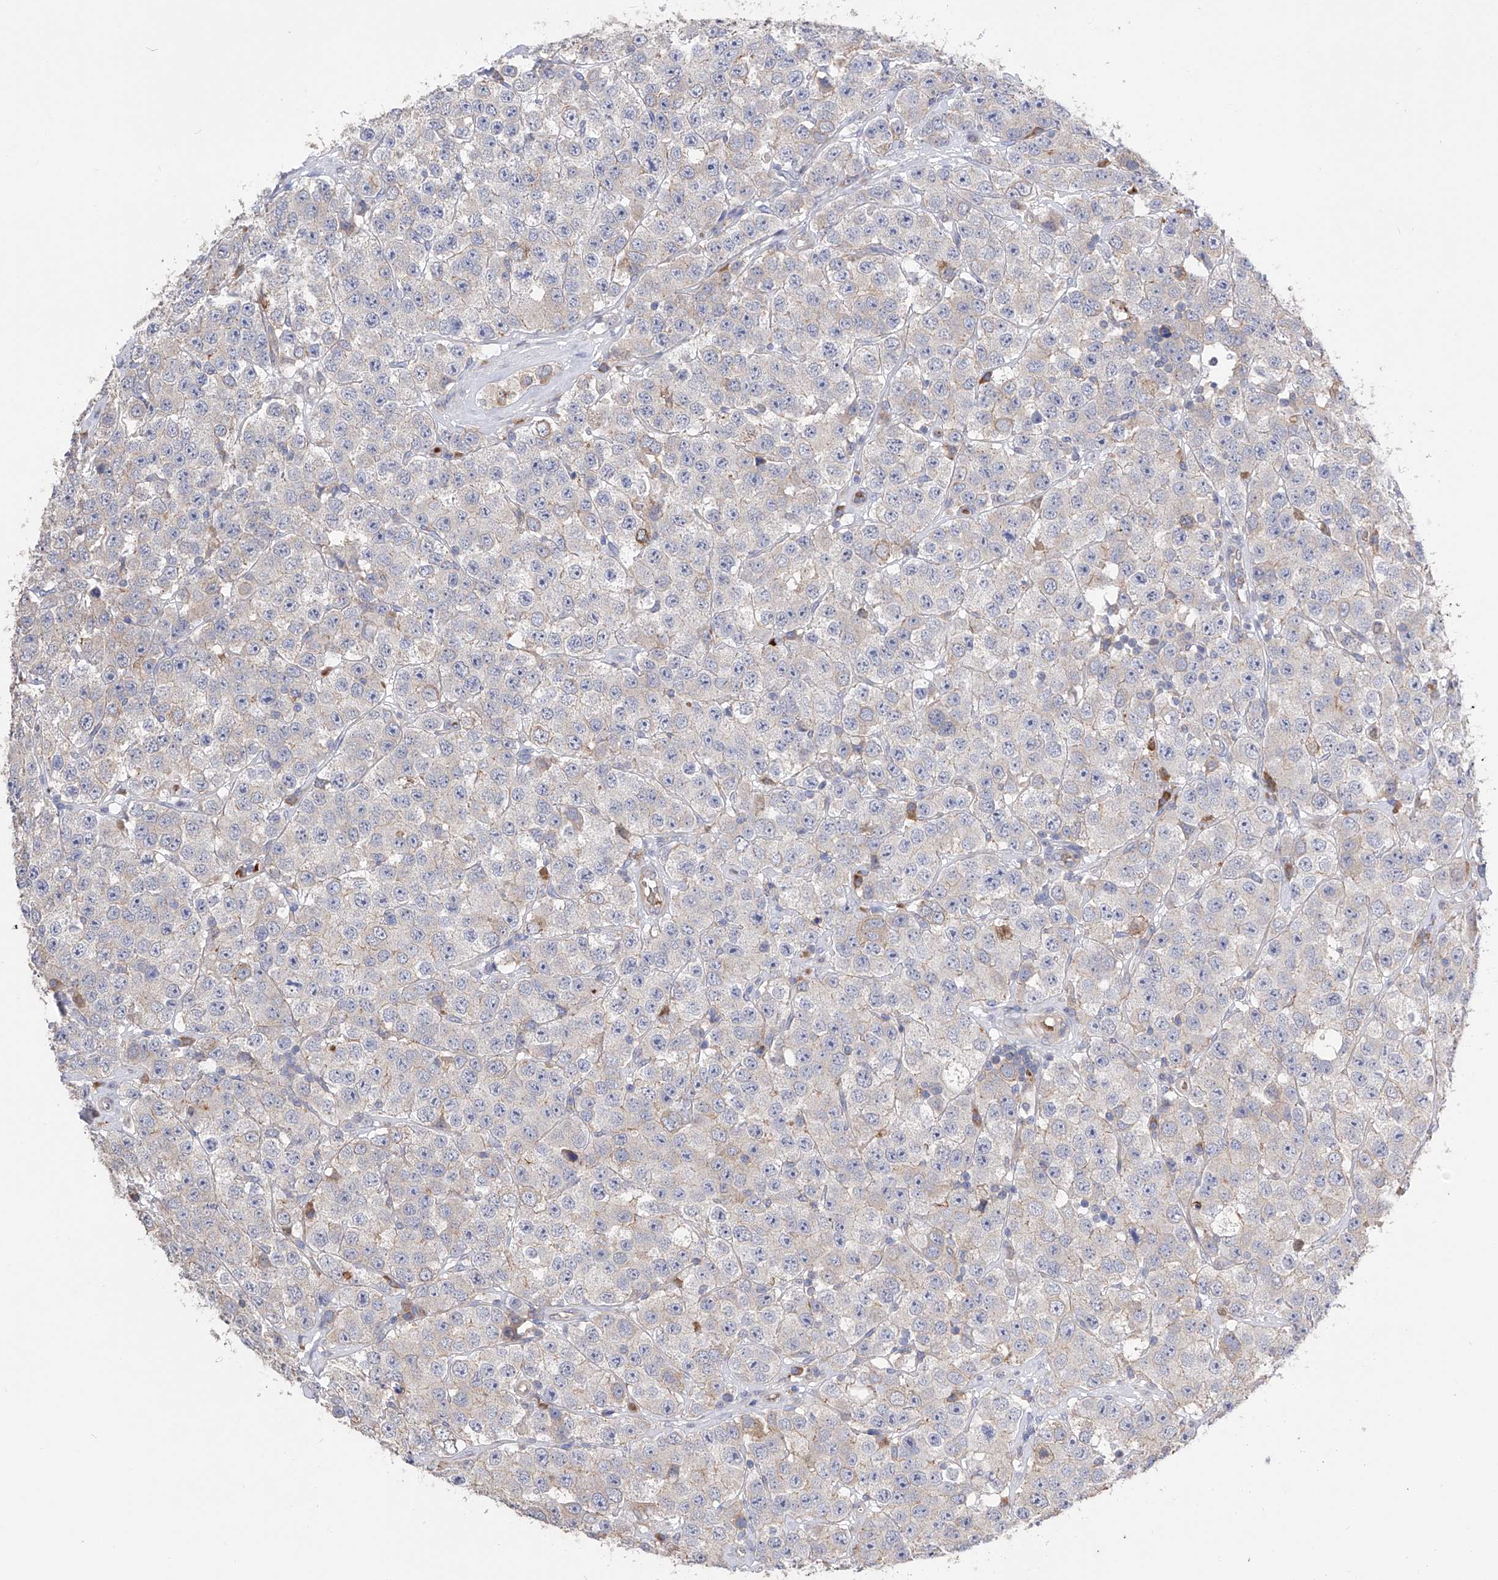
{"staining": {"intensity": "weak", "quantity": "<25%", "location": "cytoplasmic/membranous"}, "tissue": "testis cancer", "cell_type": "Tumor cells", "image_type": "cancer", "snomed": [{"axis": "morphology", "description": "Seminoma, NOS"}, {"axis": "topography", "description": "Testis"}], "caption": "This is an immunohistochemistry (IHC) photomicrograph of human testis cancer. There is no expression in tumor cells.", "gene": "NFATC4", "patient": {"sex": "male", "age": 28}}